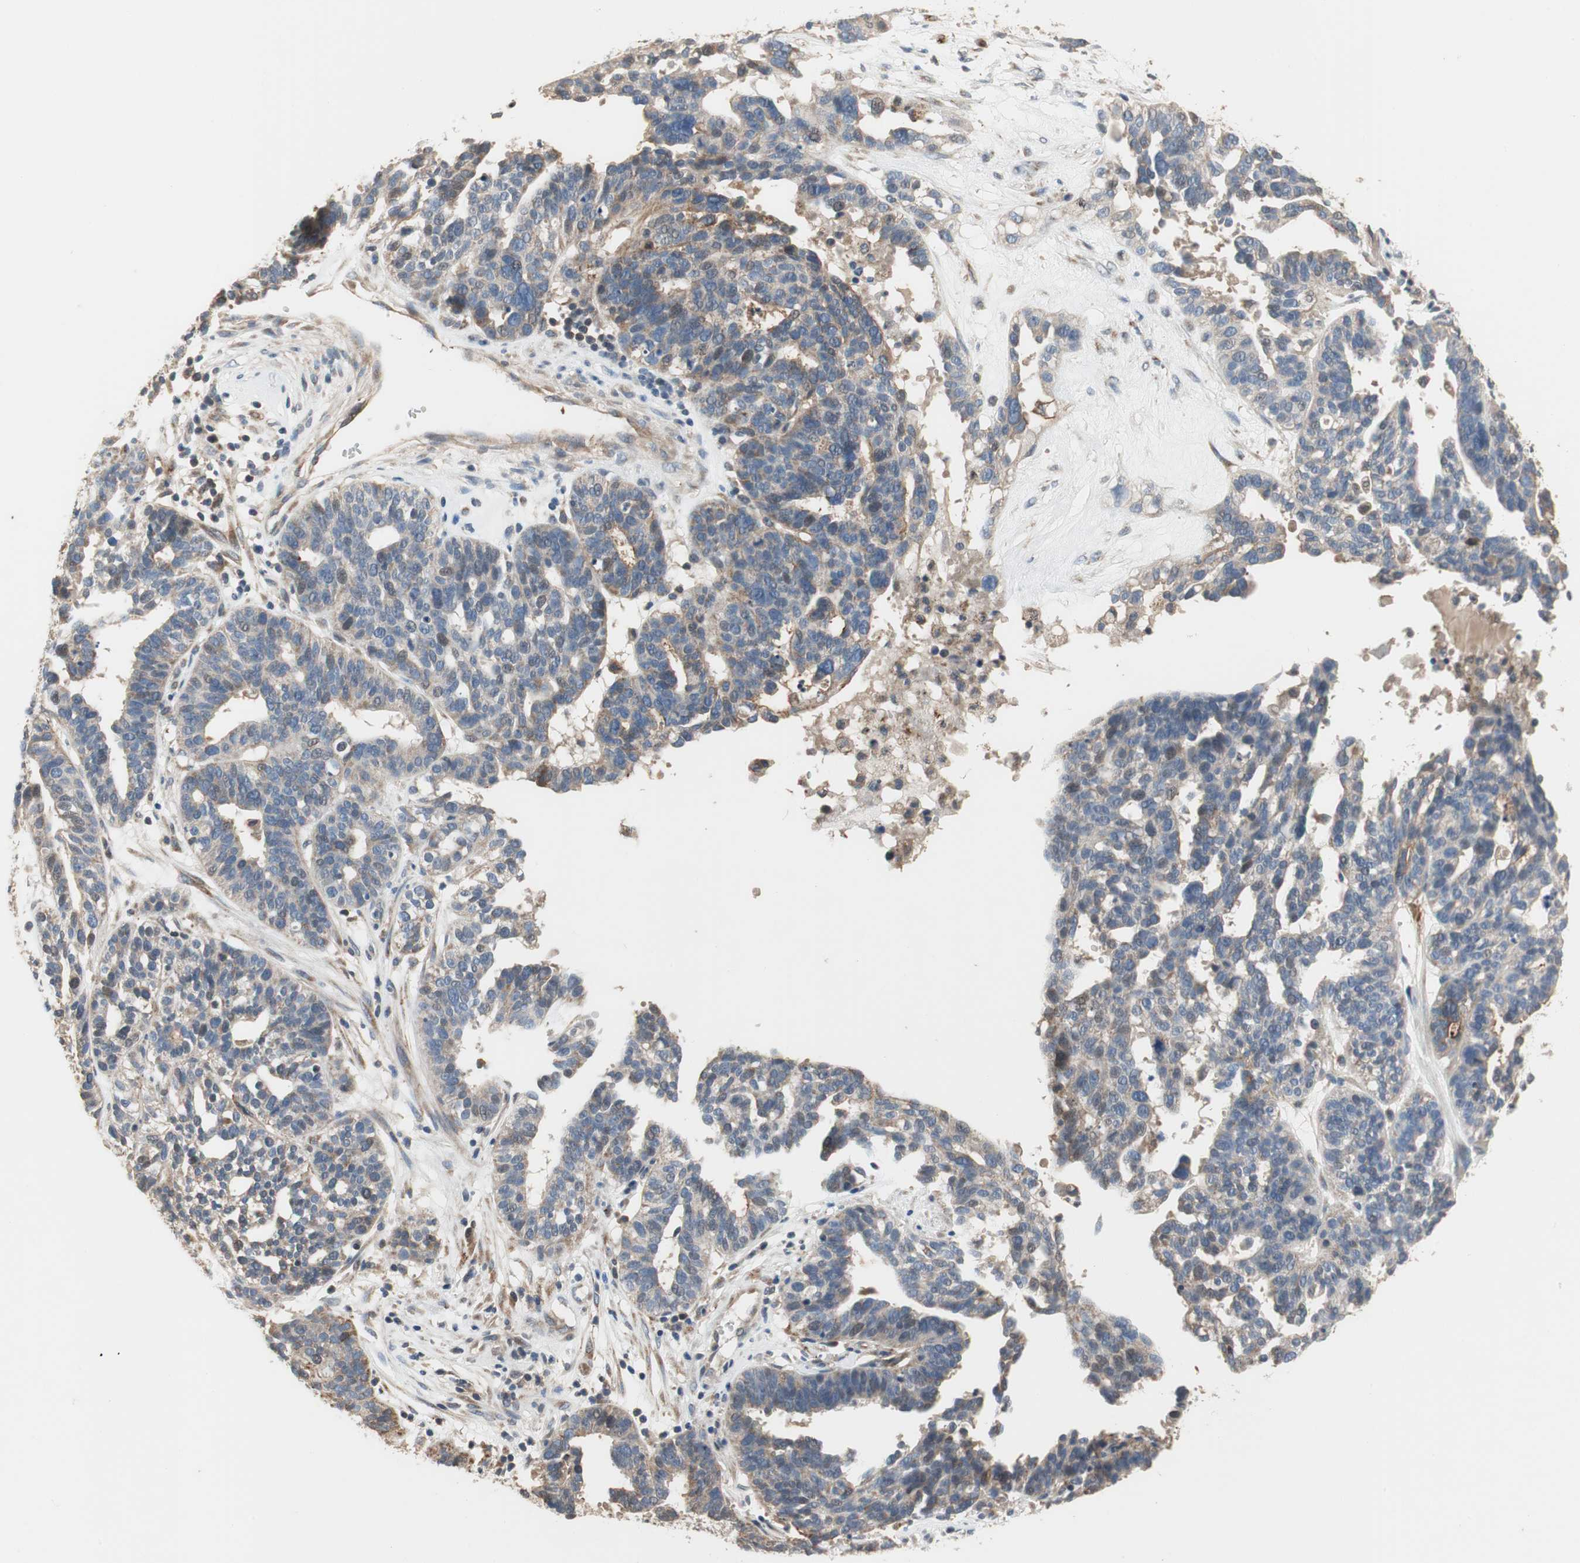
{"staining": {"intensity": "negative", "quantity": "none", "location": "none"}, "tissue": "ovarian cancer", "cell_type": "Tumor cells", "image_type": "cancer", "snomed": [{"axis": "morphology", "description": "Cystadenocarcinoma, serous, NOS"}, {"axis": "topography", "description": "Ovary"}], "caption": "Immunohistochemistry histopathology image of ovarian cancer stained for a protein (brown), which exhibits no staining in tumor cells.", "gene": "ALPL", "patient": {"sex": "female", "age": 59}}